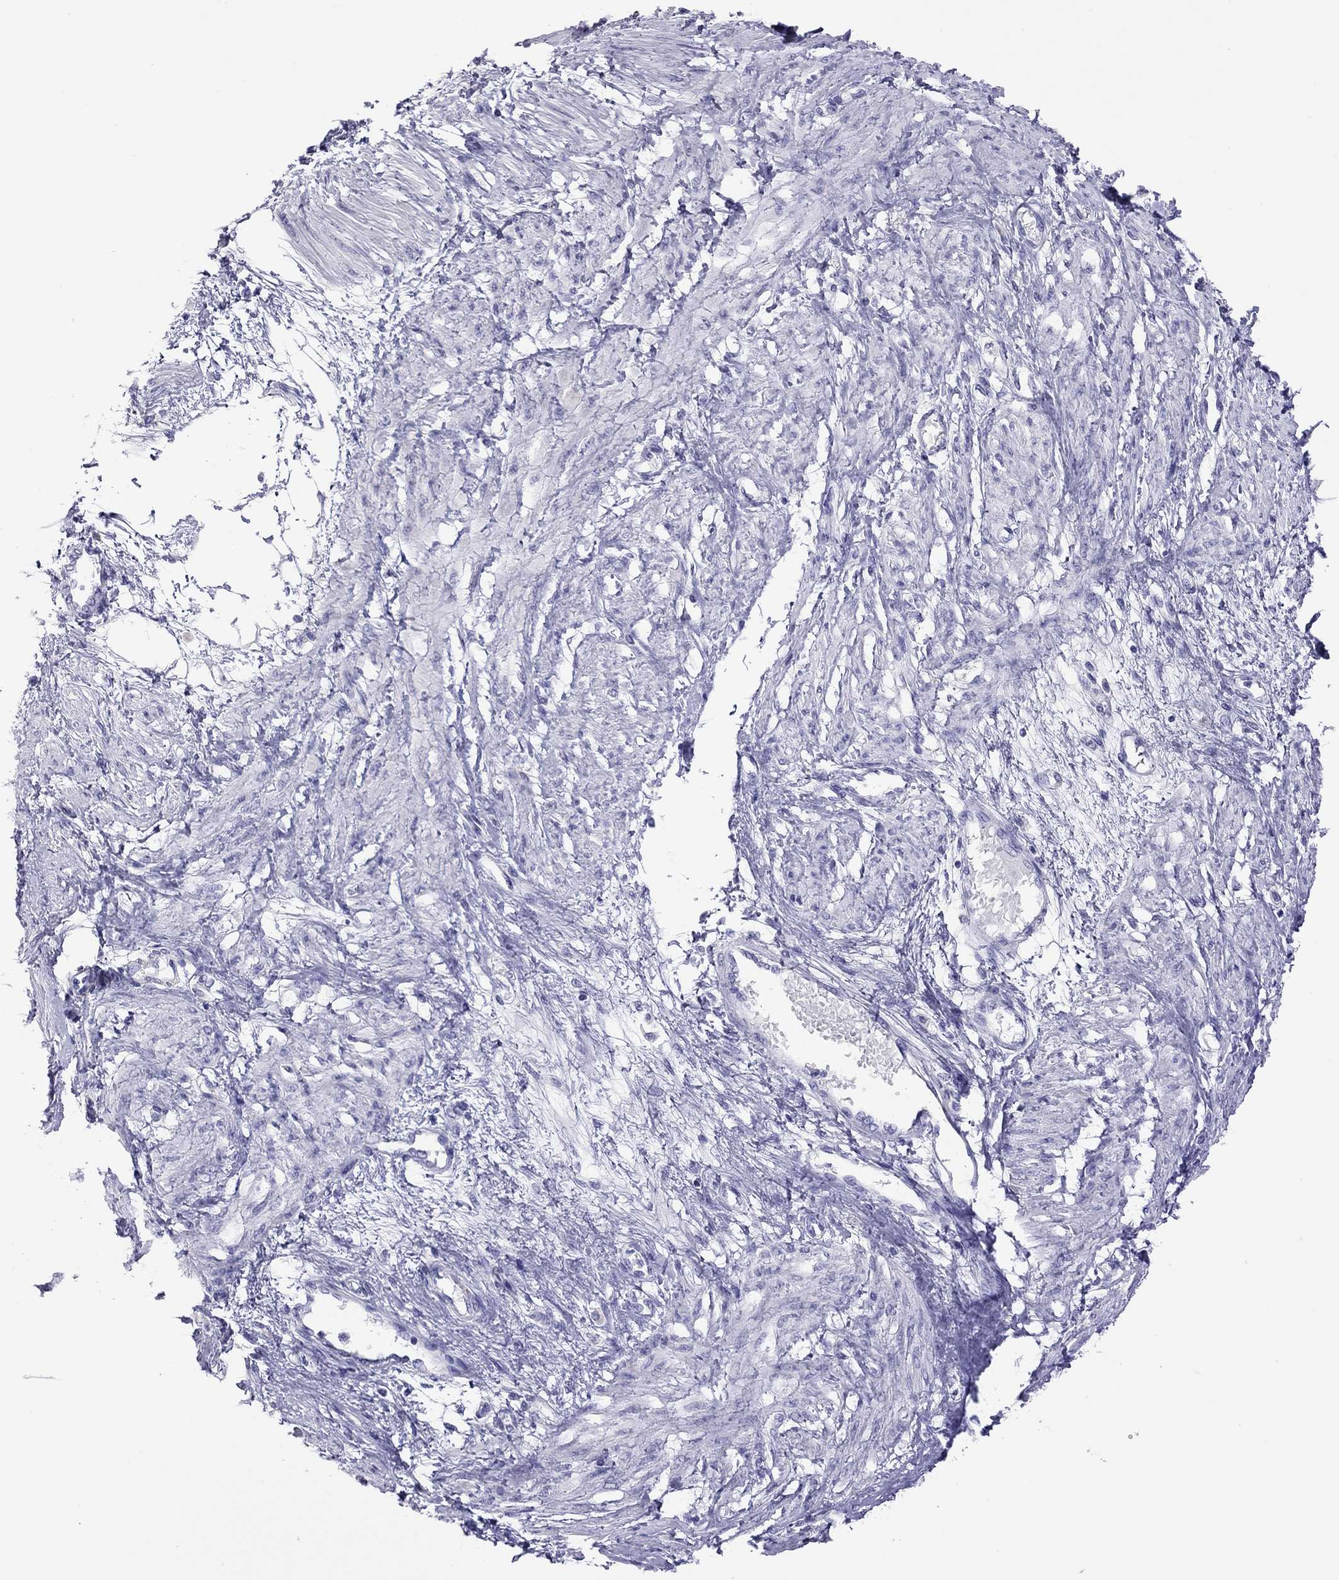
{"staining": {"intensity": "negative", "quantity": "none", "location": "none"}, "tissue": "smooth muscle", "cell_type": "Smooth muscle cells", "image_type": "normal", "snomed": [{"axis": "morphology", "description": "Normal tissue, NOS"}, {"axis": "topography", "description": "Smooth muscle"}, {"axis": "topography", "description": "Uterus"}], "caption": "Immunohistochemistry photomicrograph of unremarkable human smooth muscle stained for a protein (brown), which exhibits no positivity in smooth muscle cells.", "gene": "STAG3", "patient": {"sex": "female", "age": 39}}